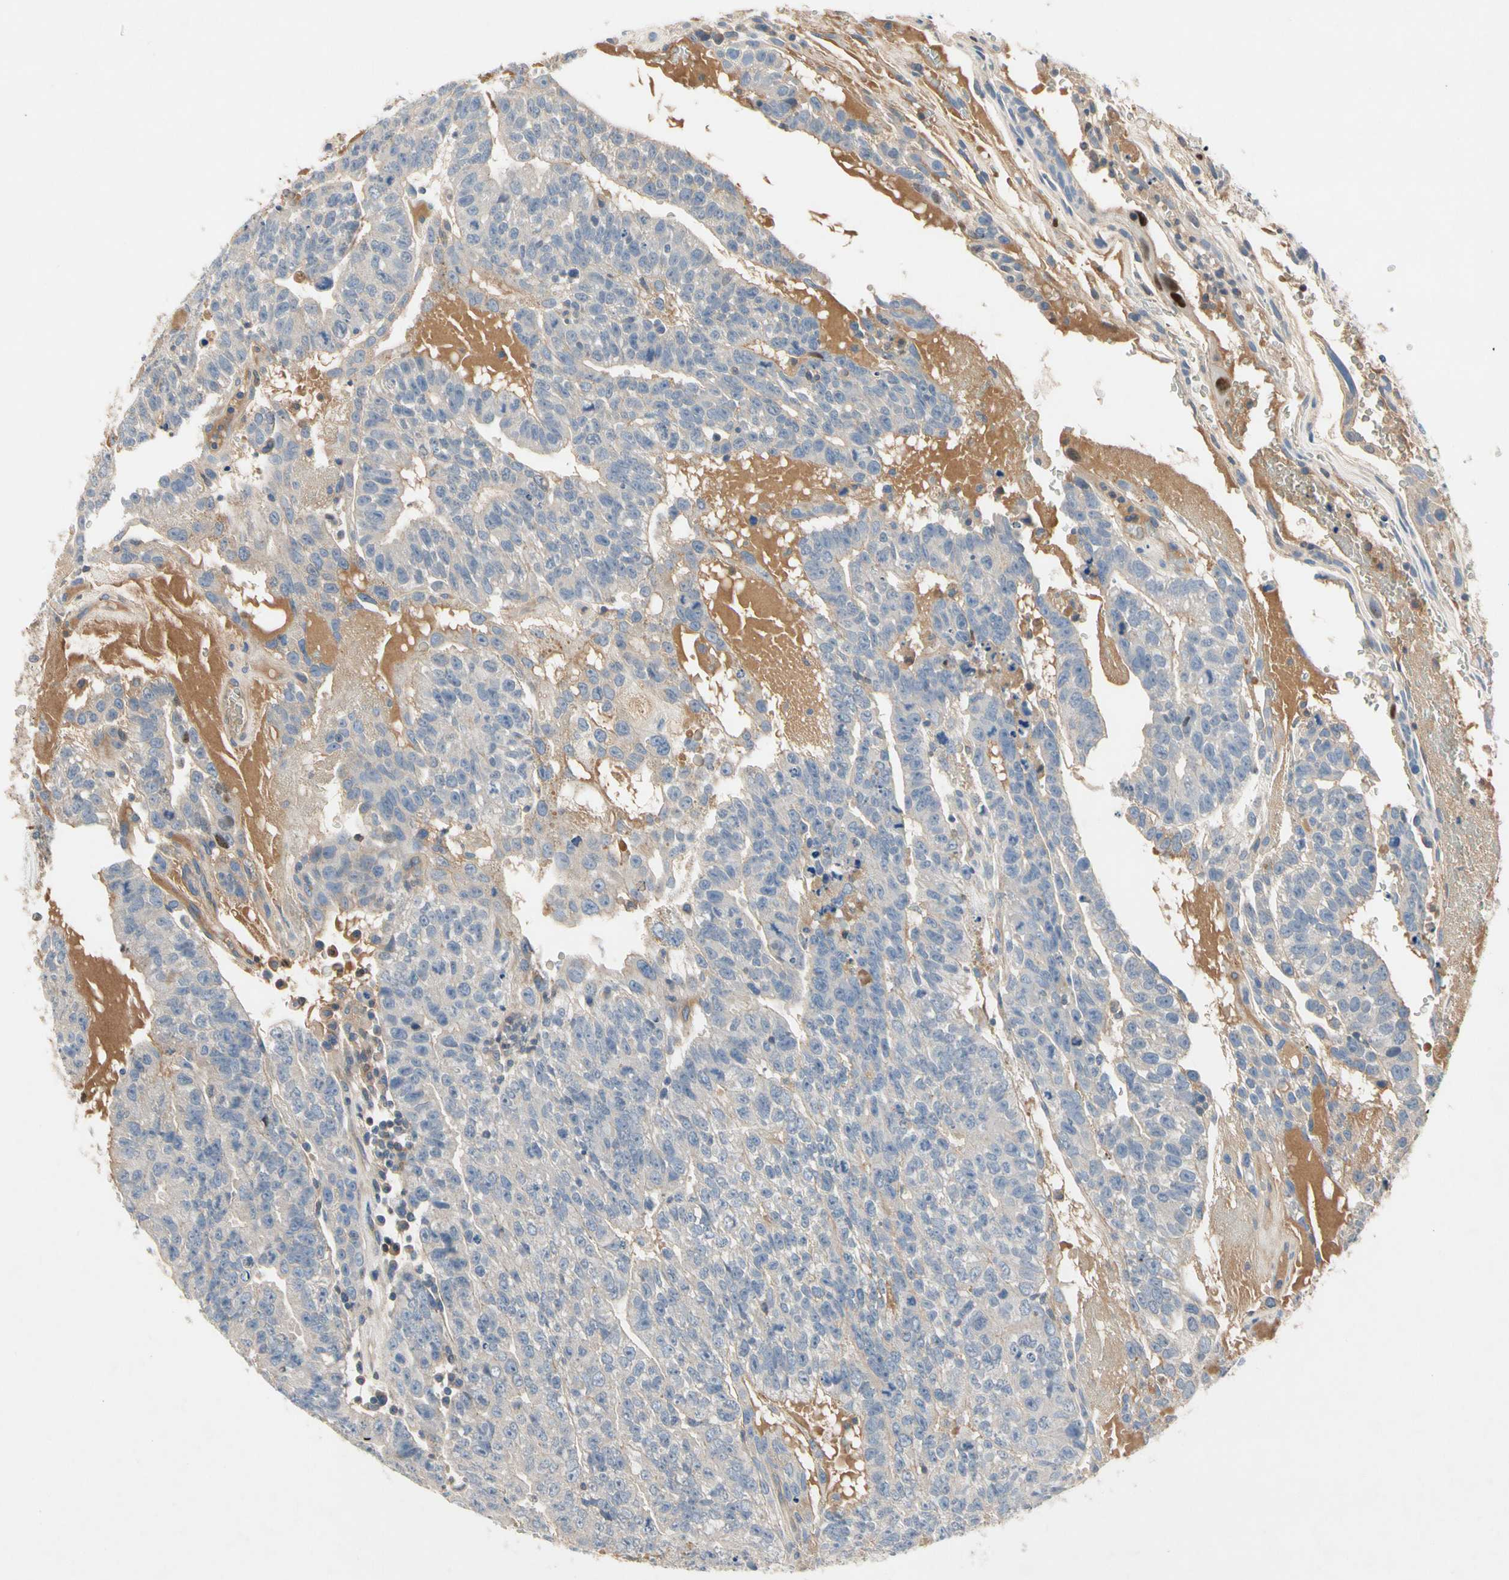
{"staining": {"intensity": "negative", "quantity": "none", "location": "none"}, "tissue": "testis cancer", "cell_type": "Tumor cells", "image_type": "cancer", "snomed": [{"axis": "morphology", "description": "Seminoma, NOS"}, {"axis": "morphology", "description": "Carcinoma, Embryonal, NOS"}, {"axis": "topography", "description": "Testis"}], "caption": "DAB immunohistochemical staining of testis cancer (seminoma) demonstrates no significant staining in tumor cells.", "gene": "CRTAC1", "patient": {"sex": "male", "age": 52}}